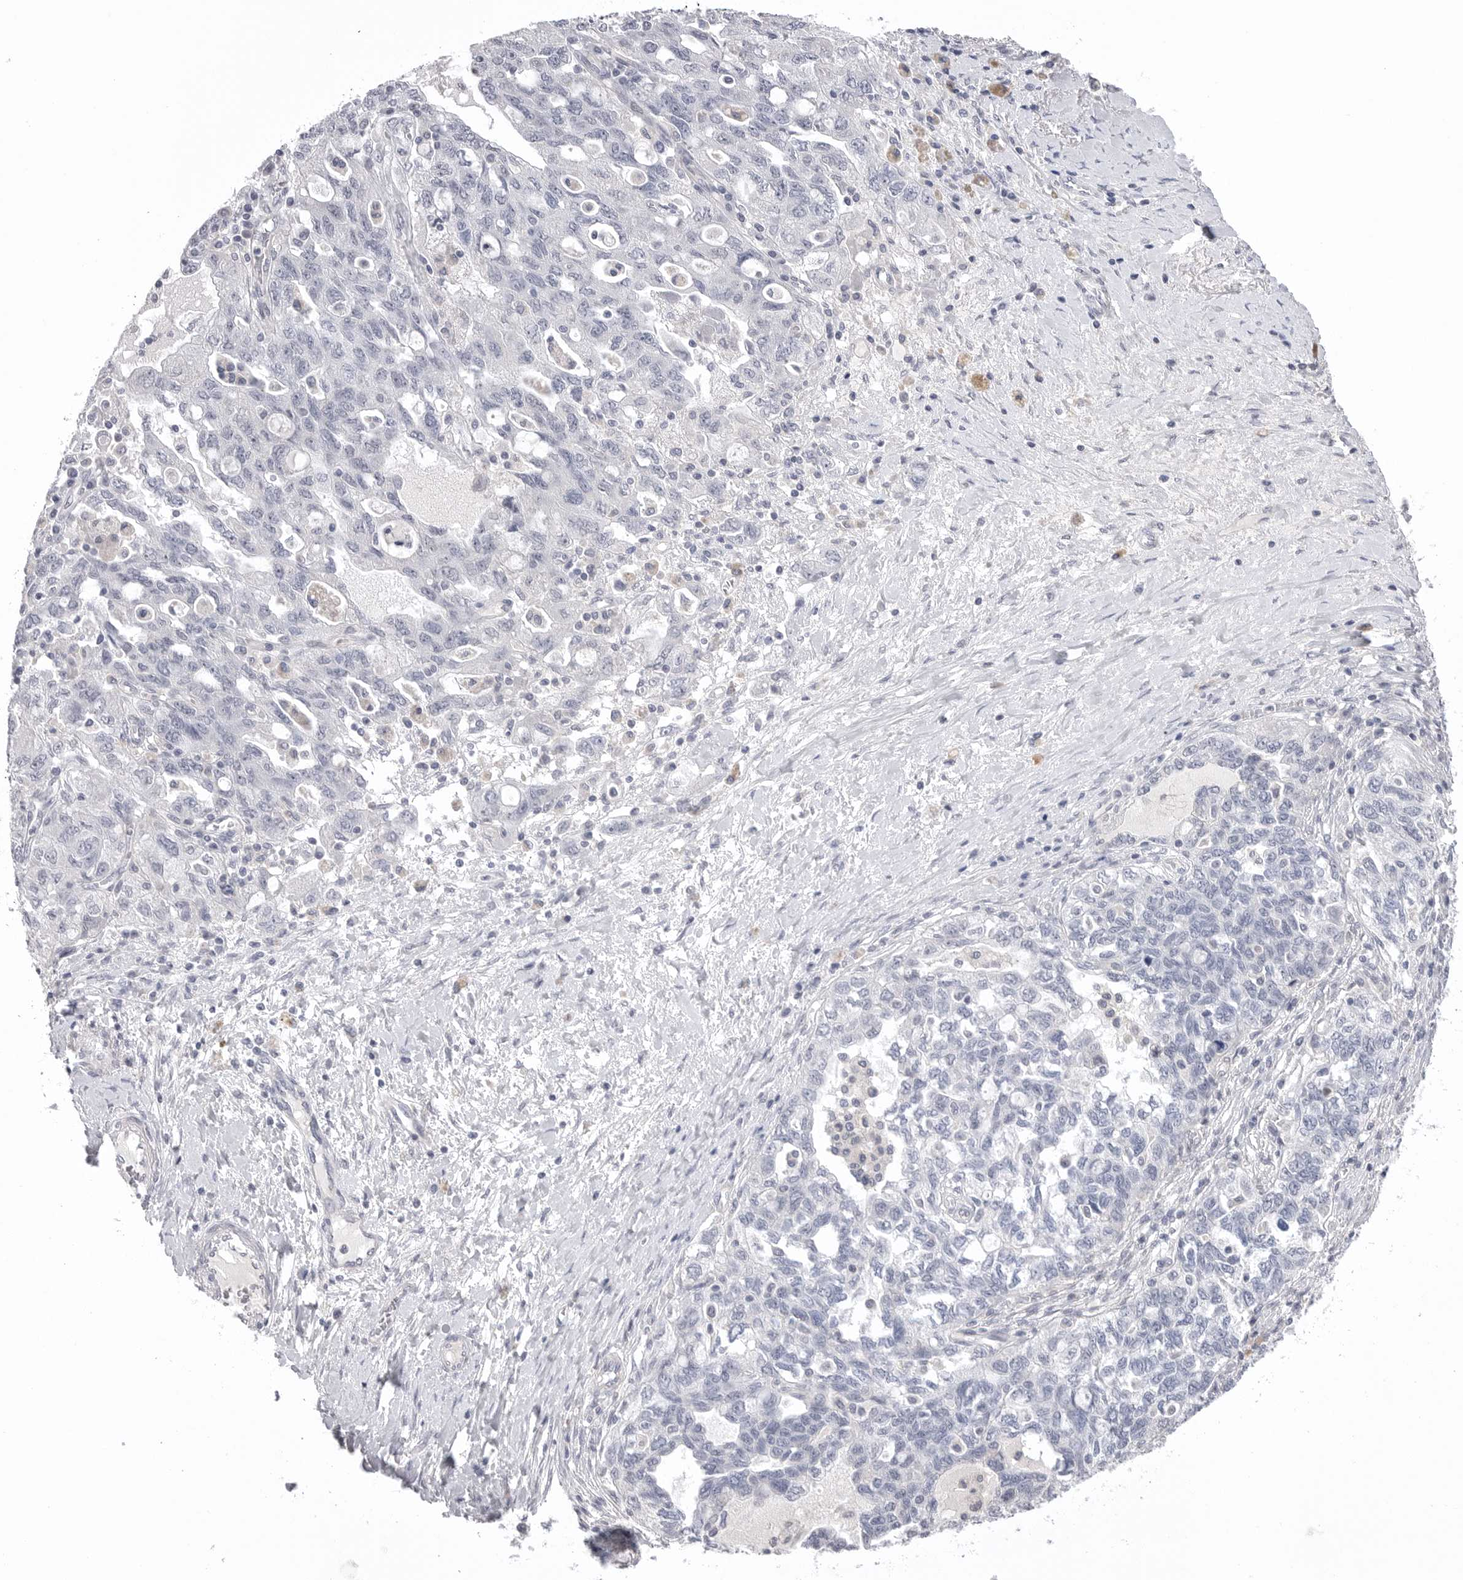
{"staining": {"intensity": "negative", "quantity": "none", "location": "none"}, "tissue": "ovarian cancer", "cell_type": "Tumor cells", "image_type": "cancer", "snomed": [{"axis": "morphology", "description": "Carcinoma, NOS"}, {"axis": "morphology", "description": "Cystadenocarcinoma, serous, NOS"}, {"axis": "topography", "description": "Ovary"}], "caption": "Human ovarian cancer stained for a protein using IHC exhibits no expression in tumor cells.", "gene": "DLGAP3", "patient": {"sex": "female", "age": 69}}